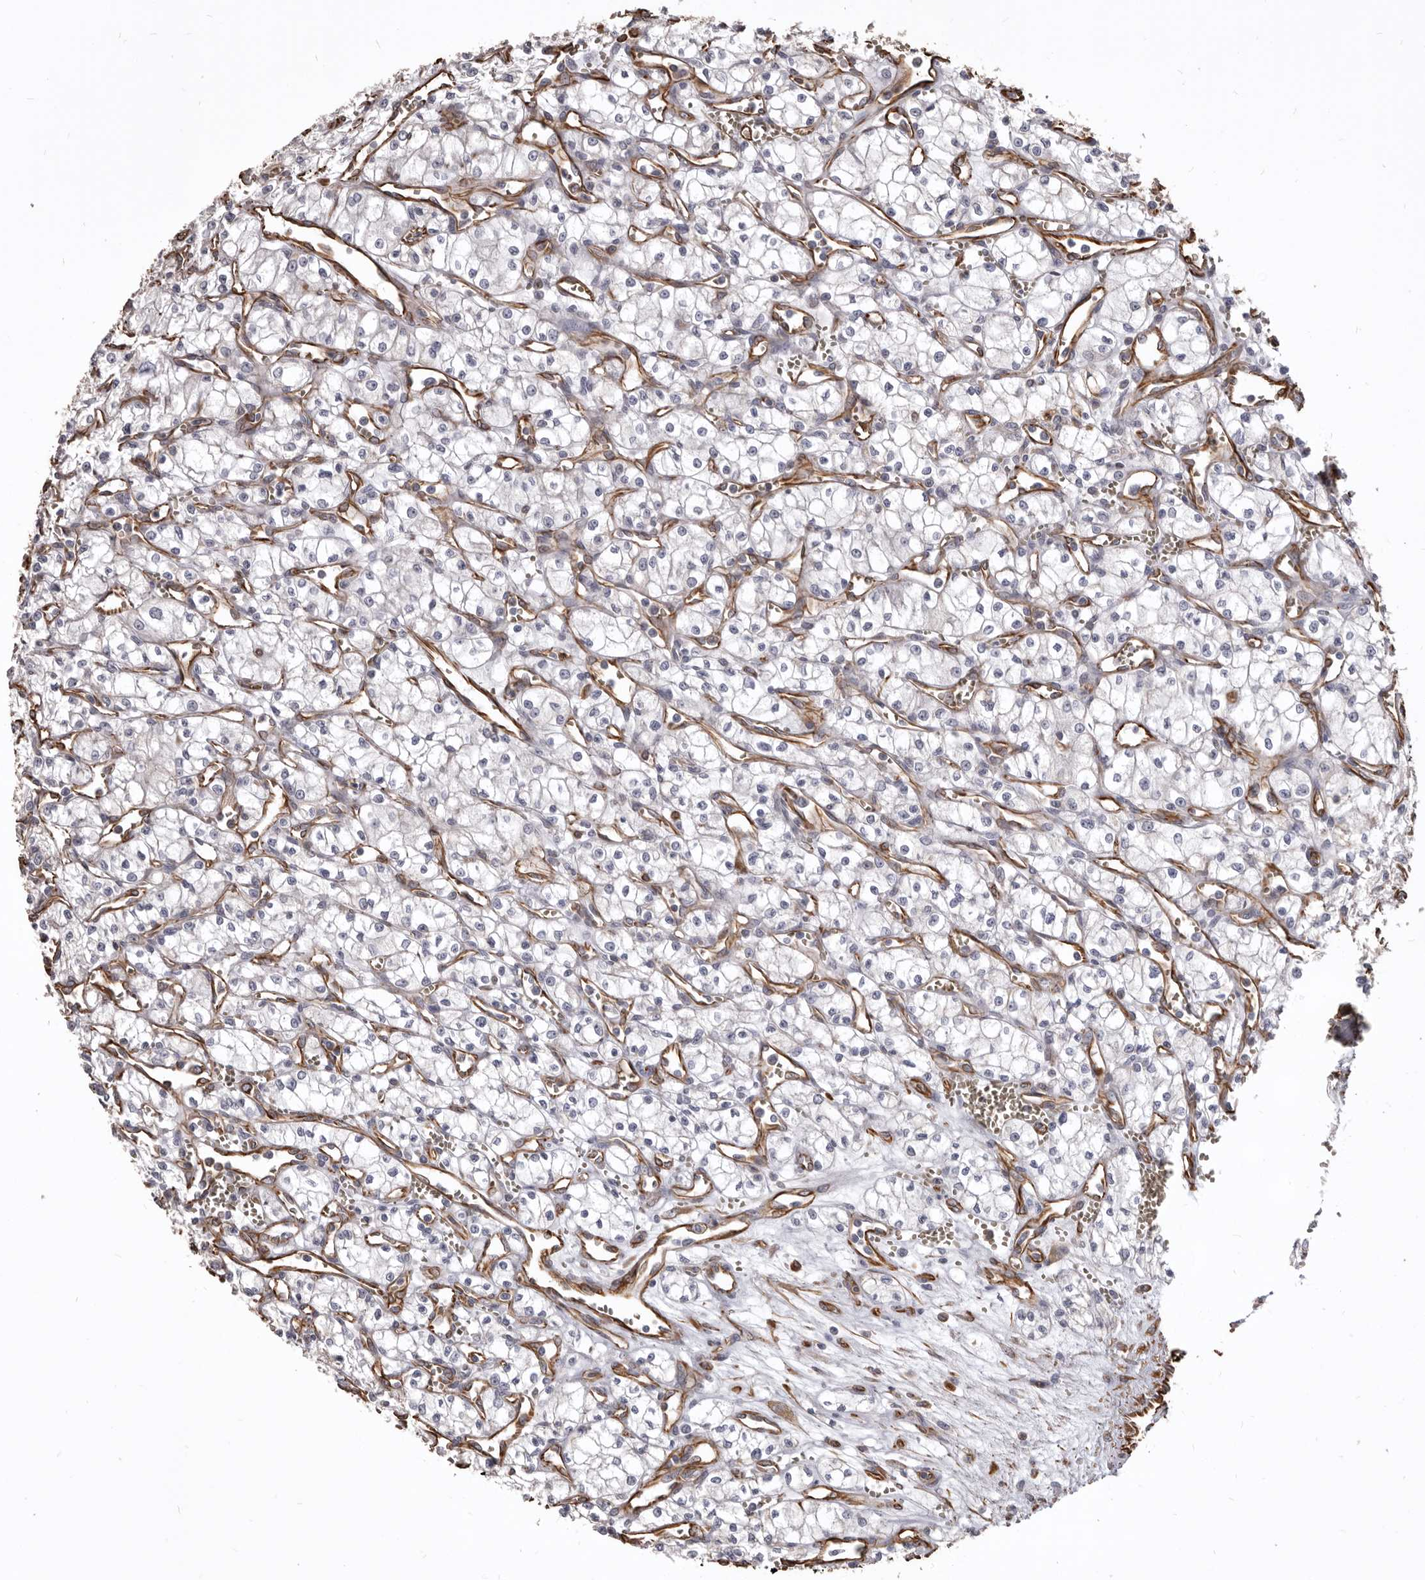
{"staining": {"intensity": "negative", "quantity": "none", "location": "none"}, "tissue": "renal cancer", "cell_type": "Tumor cells", "image_type": "cancer", "snomed": [{"axis": "morphology", "description": "Adenocarcinoma, NOS"}, {"axis": "topography", "description": "Kidney"}], "caption": "DAB (3,3'-diaminobenzidine) immunohistochemical staining of adenocarcinoma (renal) shows no significant positivity in tumor cells.", "gene": "MTURN", "patient": {"sex": "male", "age": 59}}